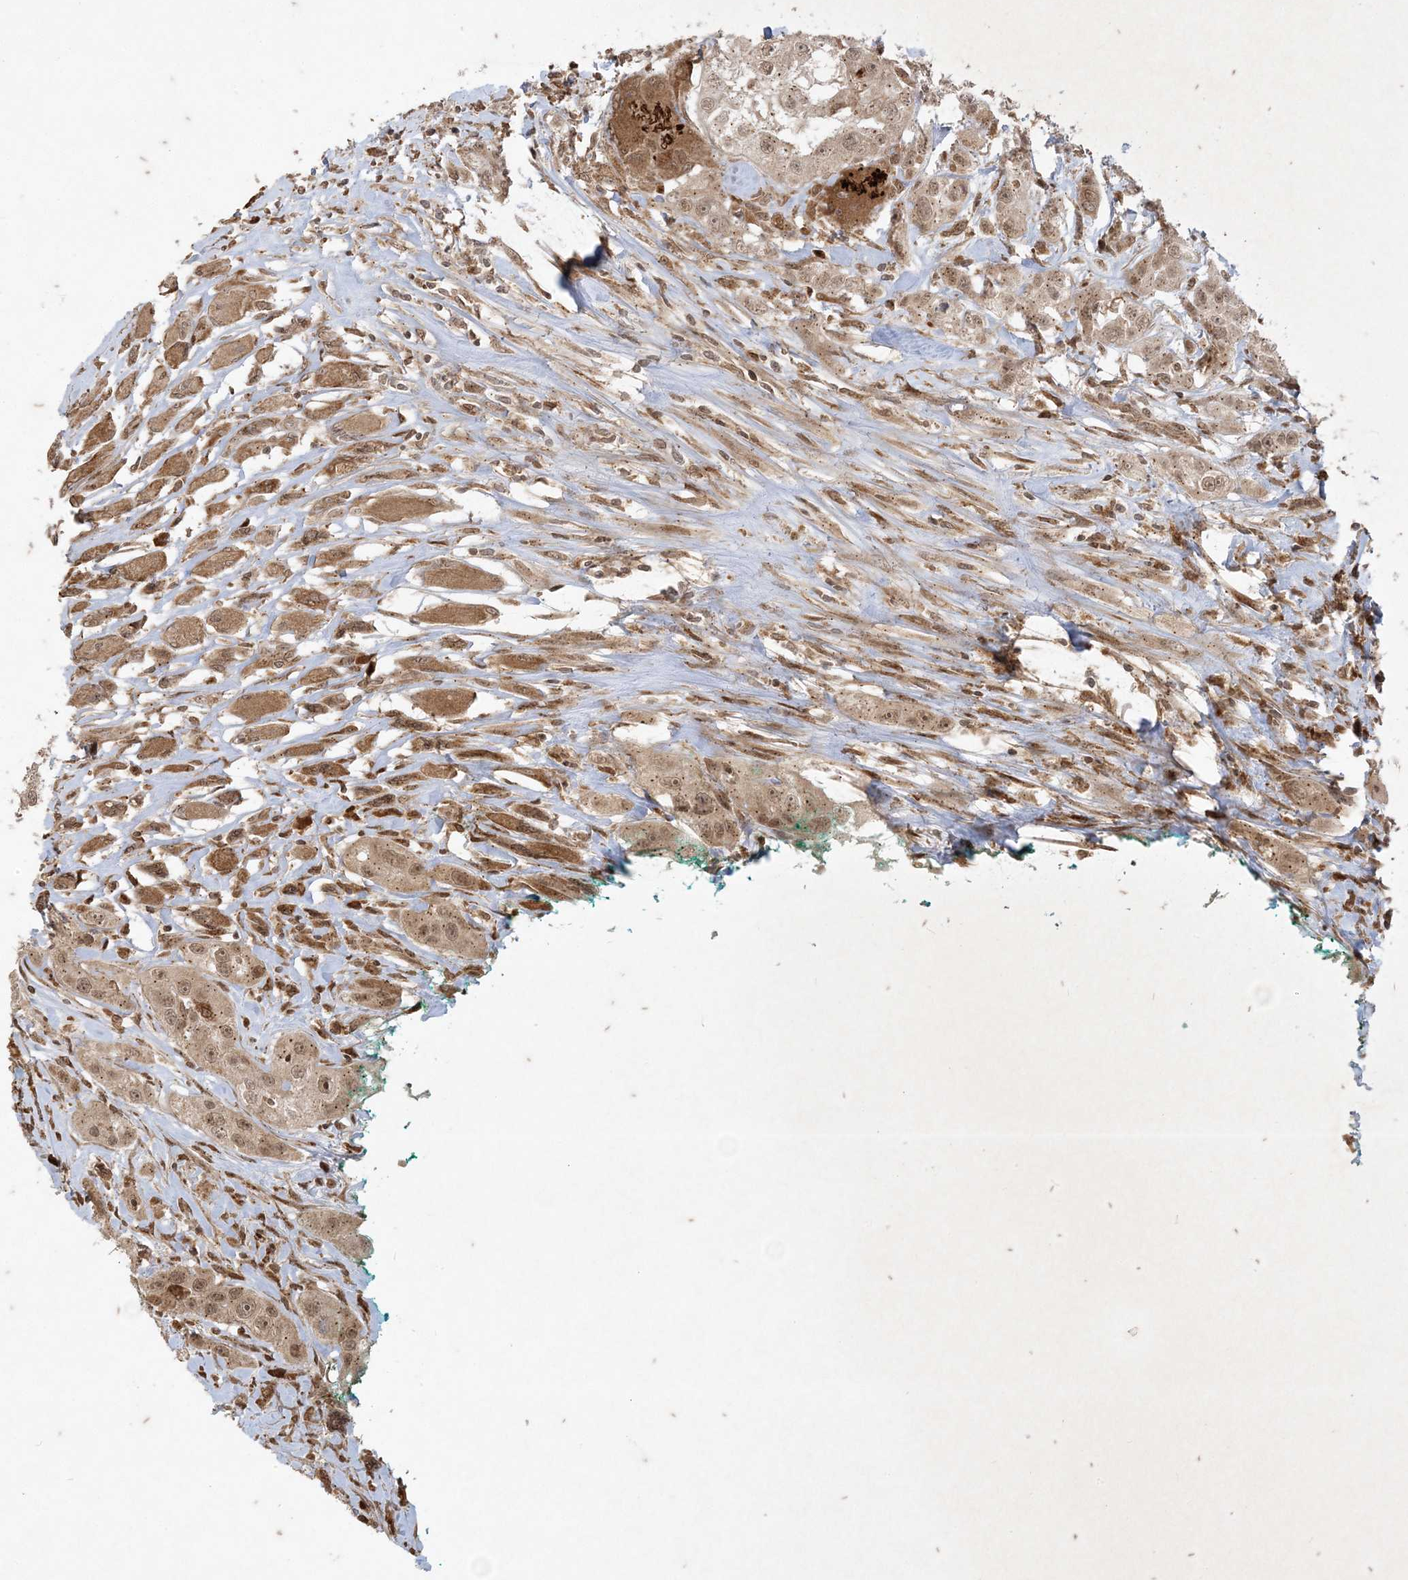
{"staining": {"intensity": "weak", "quantity": ">75%", "location": "nuclear"}, "tissue": "head and neck cancer", "cell_type": "Tumor cells", "image_type": "cancer", "snomed": [{"axis": "morphology", "description": "Normal tissue, NOS"}, {"axis": "morphology", "description": "Squamous cell carcinoma, NOS"}, {"axis": "topography", "description": "Skeletal muscle"}, {"axis": "topography", "description": "Head-Neck"}], "caption": "Head and neck cancer (squamous cell carcinoma) stained with a brown dye shows weak nuclear positive expression in about >75% of tumor cells.", "gene": "RRAS", "patient": {"sex": "male", "age": 51}}